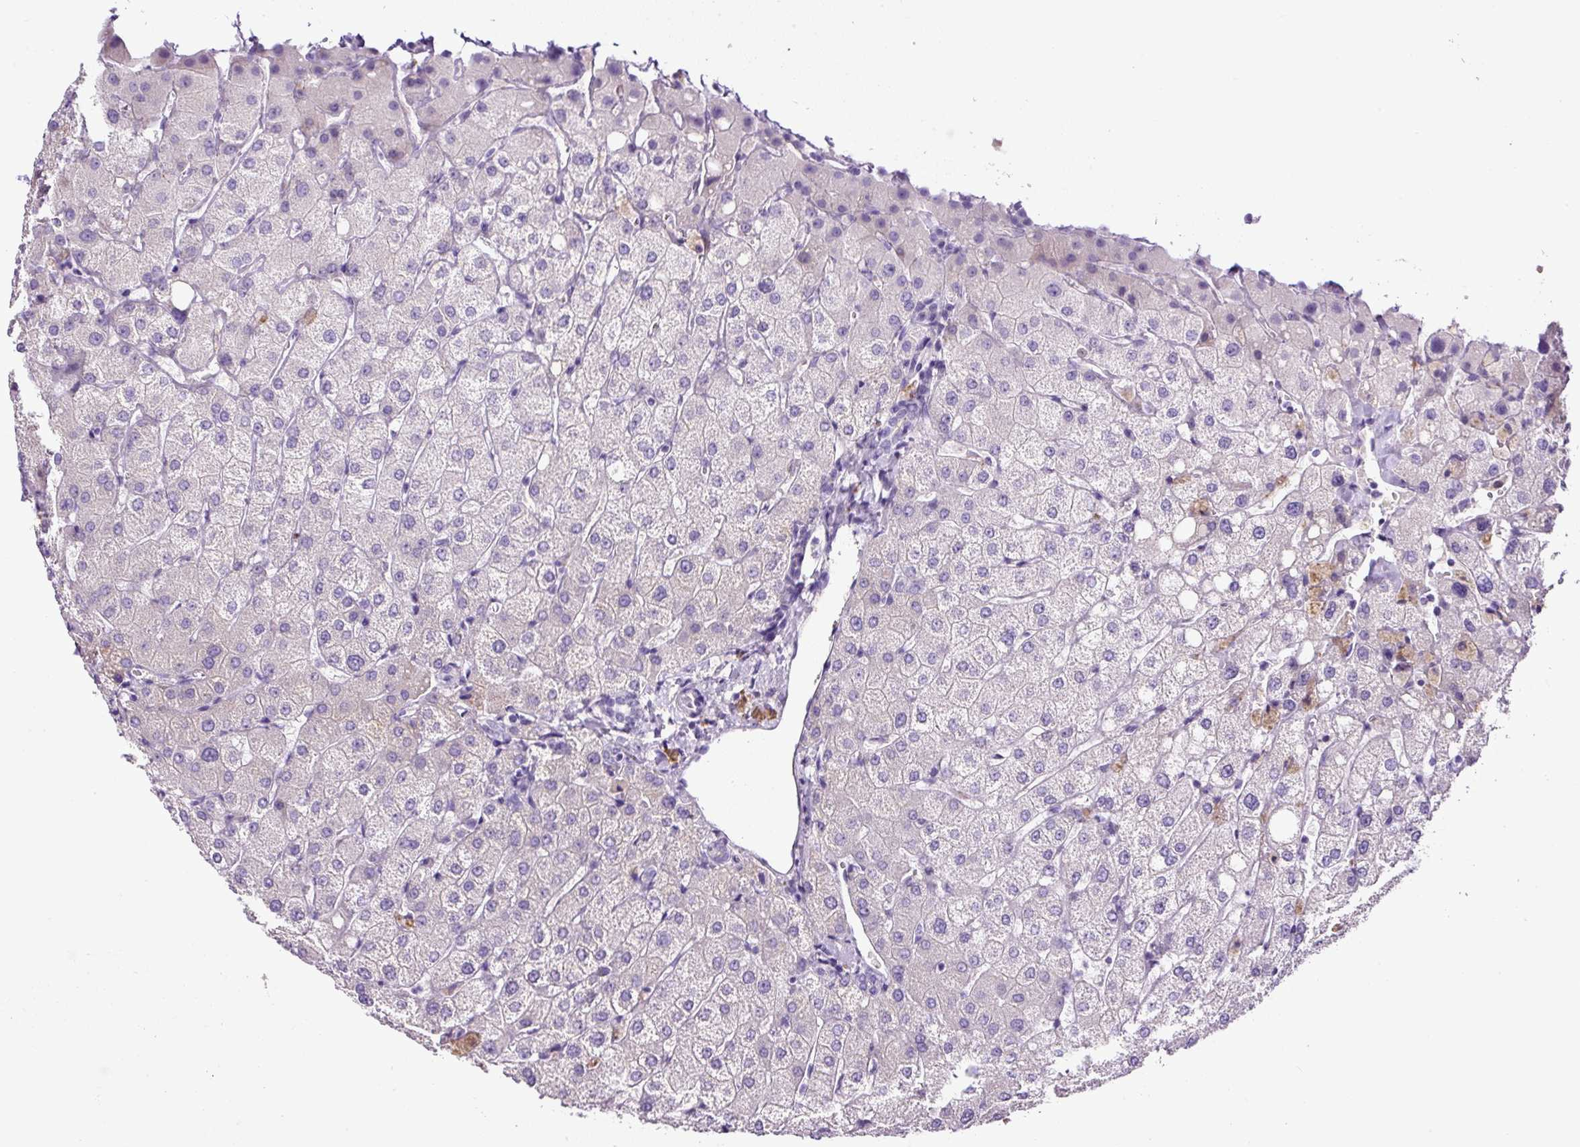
{"staining": {"intensity": "negative", "quantity": "none", "location": "none"}, "tissue": "liver", "cell_type": "Cholangiocytes", "image_type": "normal", "snomed": [{"axis": "morphology", "description": "Normal tissue, NOS"}, {"axis": "topography", "description": "Liver"}], "caption": "This is an immunohistochemistry photomicrograph of normal human liver. There is no positivity in cholangiocytes.", "gene": "SP8", "patient": {"sex": "female", "age": 54}}